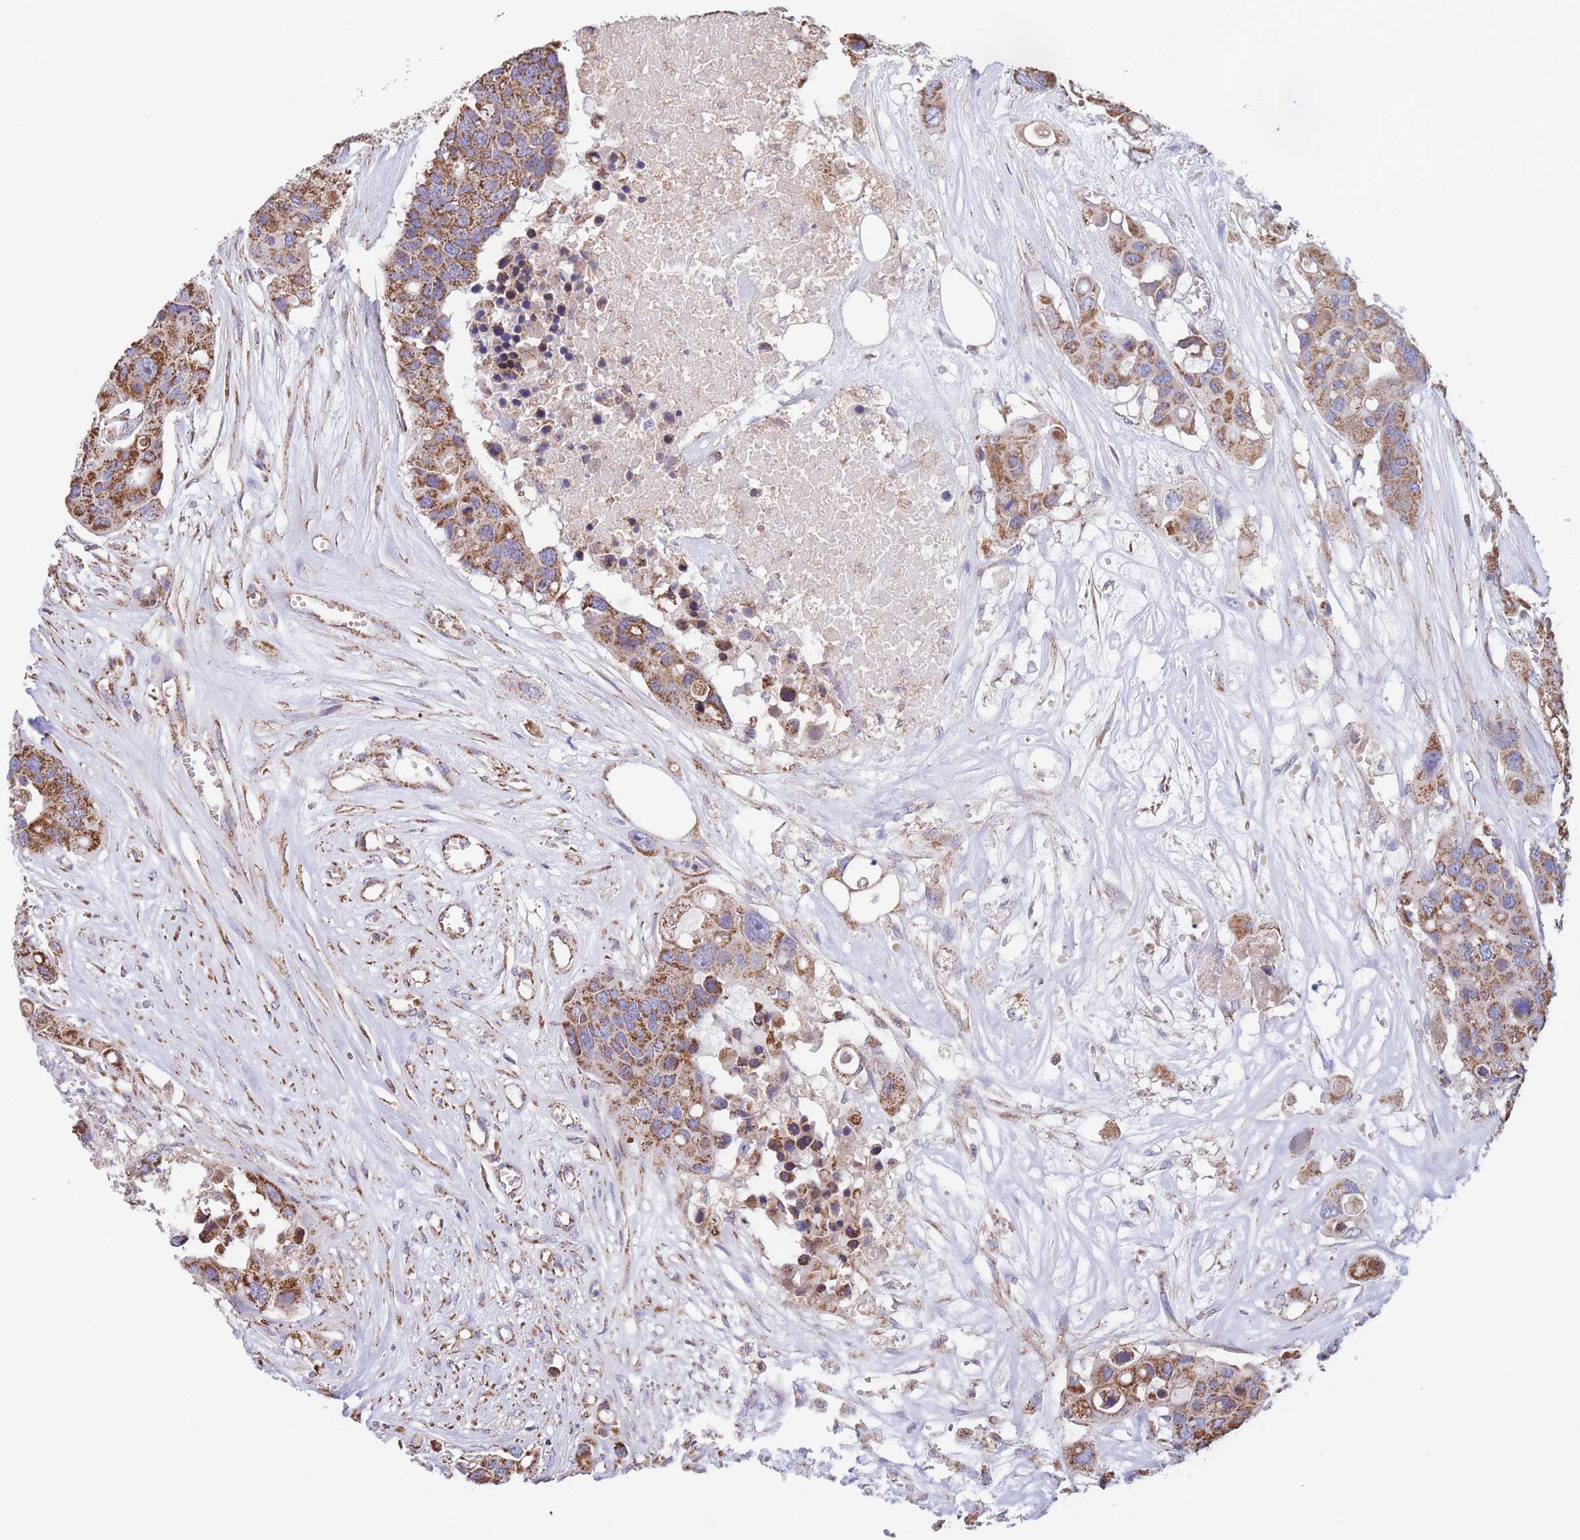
{"staining": {"intensity": "moderate", "quantity": ">75%", "location": "cytoplasmic/membranous"}, "tissue": "colorectal cancer", "cell_type": "Tumor cells", "image_type": "cancer", "snomed": [{"axis": "morphology", "description": "Adenocarcinoma, NOS"}, {"axis": "topography", "description": "Colon"}], "caption": "Protein staining of colorectal cancer (adenocarcinoma) tissue demonstrates moderate cytoplasmic/membranous expression in approximately >75% of tumor cells.", "gene": "FKBP8", "patient": {"sex": "male", "age": 77}}